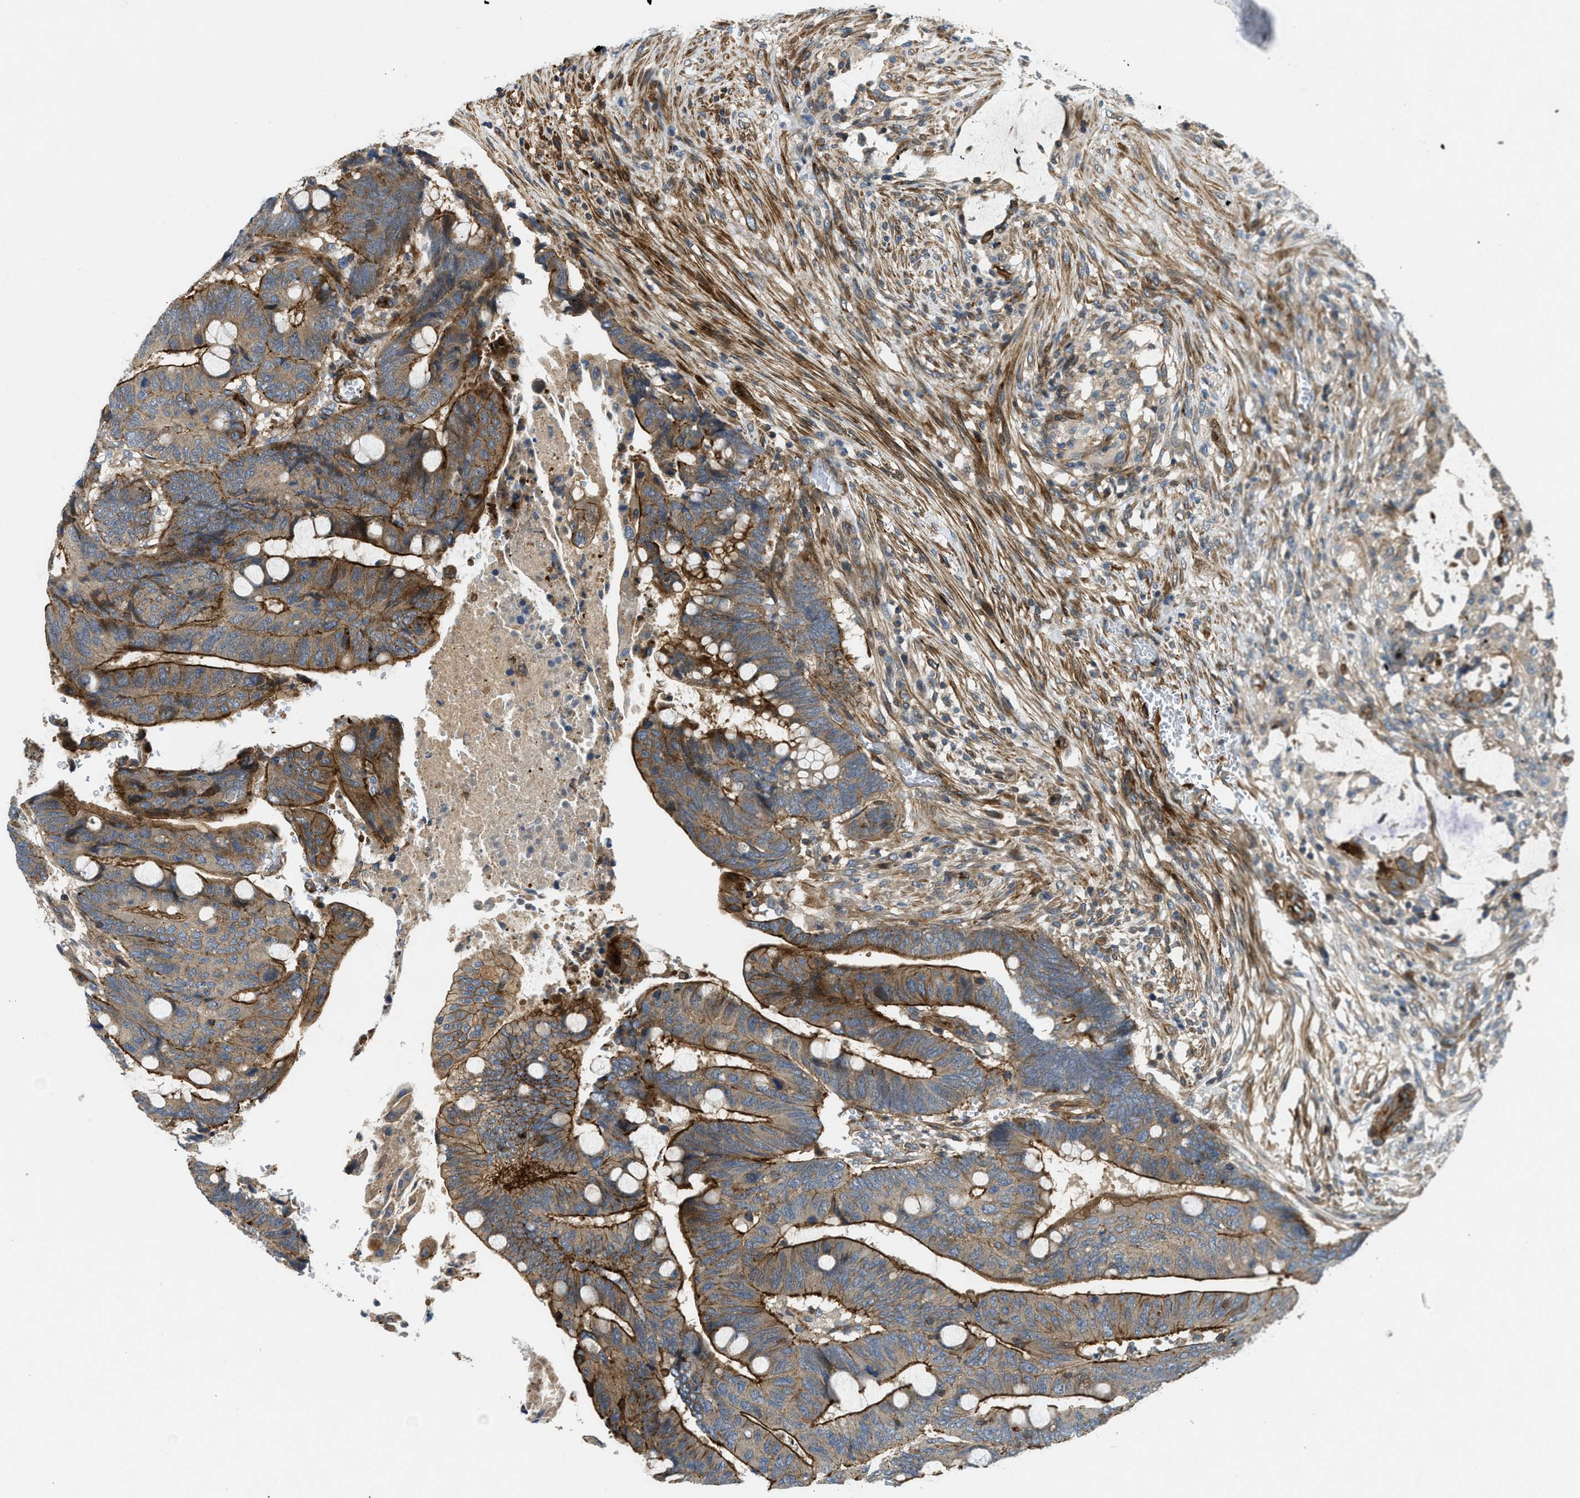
{"staining": {"intensity": "strong", "quantity": ">75%", "location": "cytoplasmic/membranous"}, "tissue": "colorectal cancer", "cell_type": "Tumor cells", "image_type": "cancer", "snomed": [{"axis": "morphology", "description": "Normal tissue, NOS"}, {"axis": "morphology", "description": "Adenocarcinoma, NOS"}, {"axis": "topography", "description": "Rectum"}, {"axis": "topography", "description": "Peripheral nerve tissue"}], "caption": "Immunohistochemical staining of colorectal cancer (adenocarcinoma) demonstrates strong cytoplasmic/membranous protein positivity in about >75% of tumor cells.", "gene": "NYNRIN", "patient": {"sex": "male", "age": 92}}